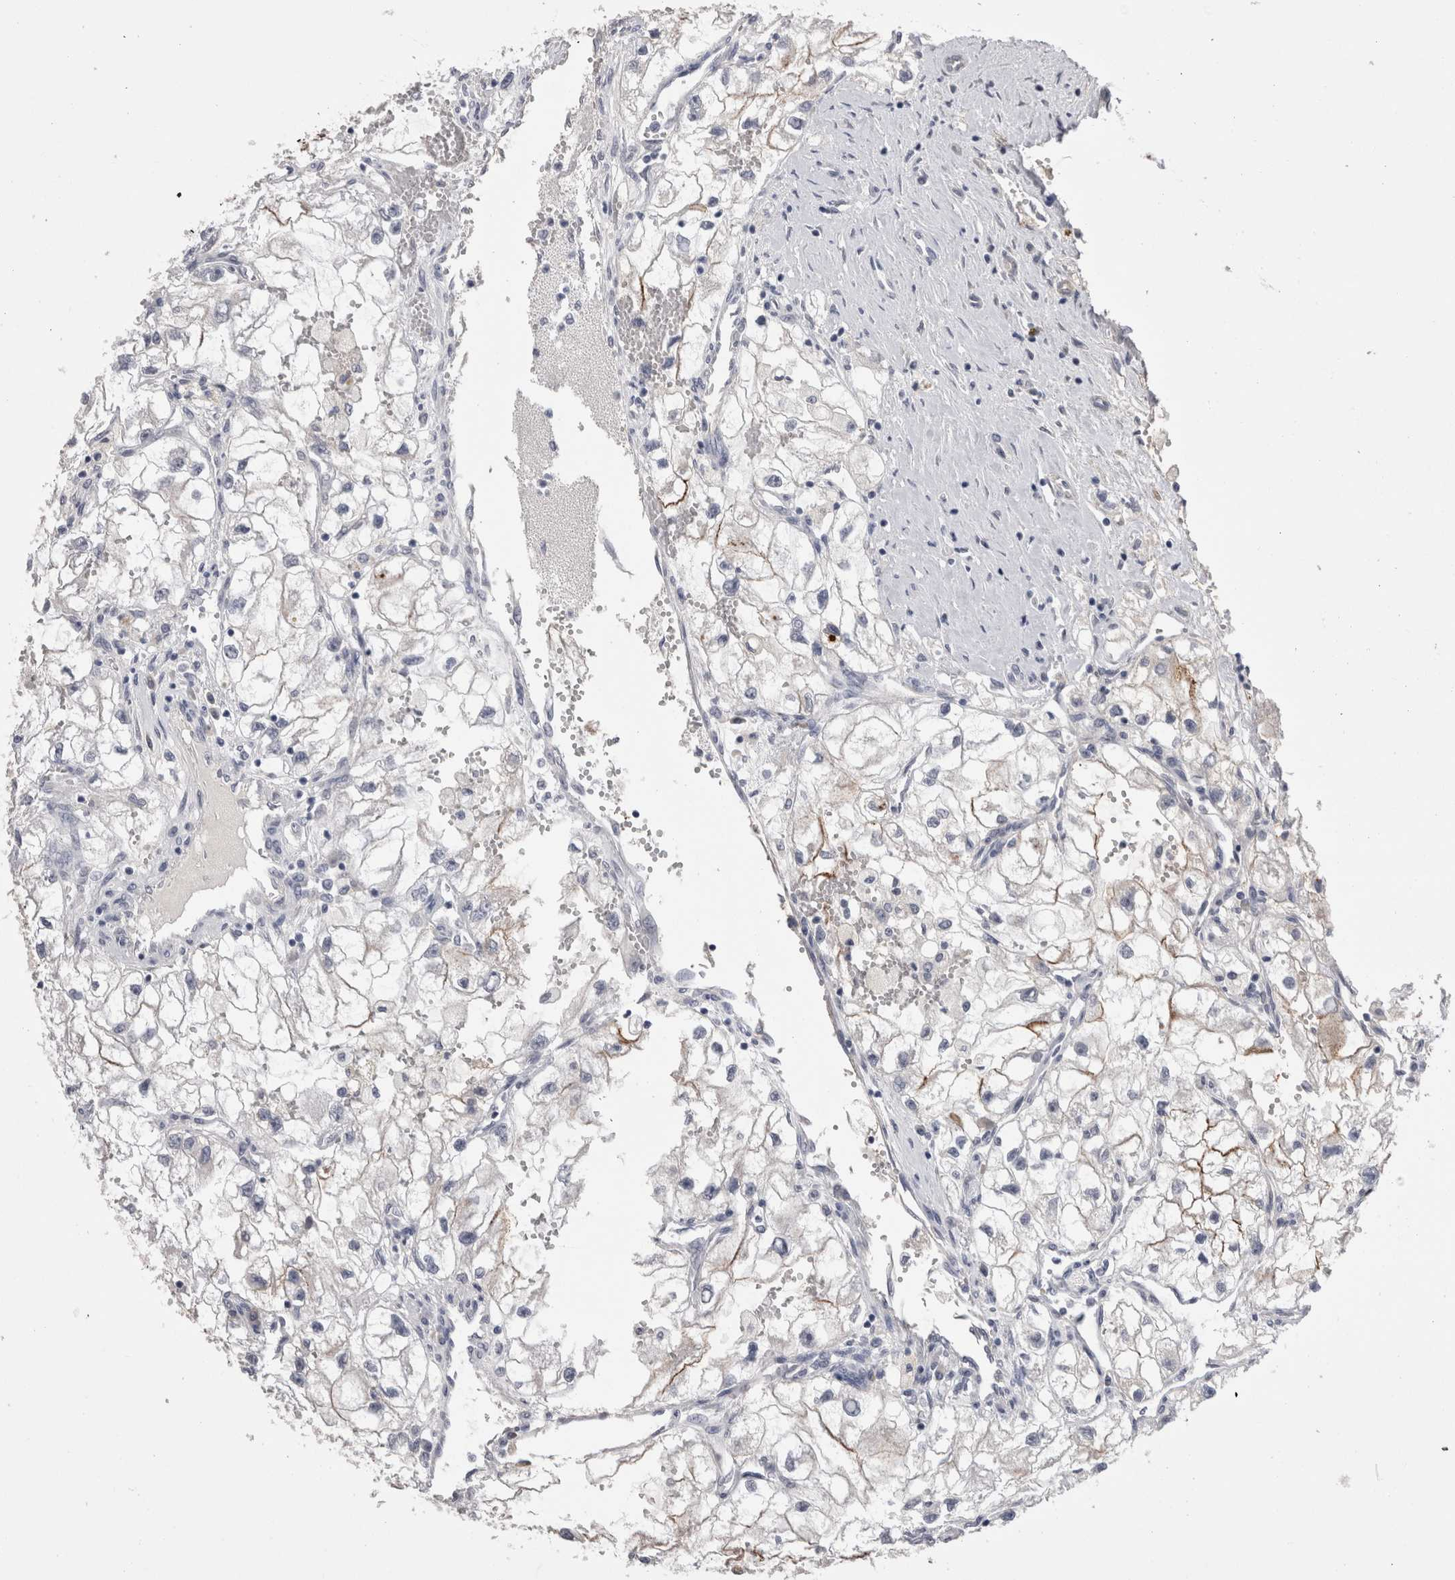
{"staining": {"intensity": "moderate", "quantity": "<25%", "location": "cytoplasmic/membranous"}, "tissue": "renal cancer", "cell_type": "Tumor cells", "image_type": "cancer", "snomed": [{"axis": "morphology", "description": "Adenocarcinoma, NOS"}, {"axis": "topography", "description": "Kidney"}], "caption": "Tumor cells show low levels of moderate cytoplasmic/membranous expression in about <25% of cells in human renal cancer. Ihc stains the protein in brown and the nuclei are stained blue.", "gene": "CDHR5", "patient": {"sex": "female", "age": 70}}